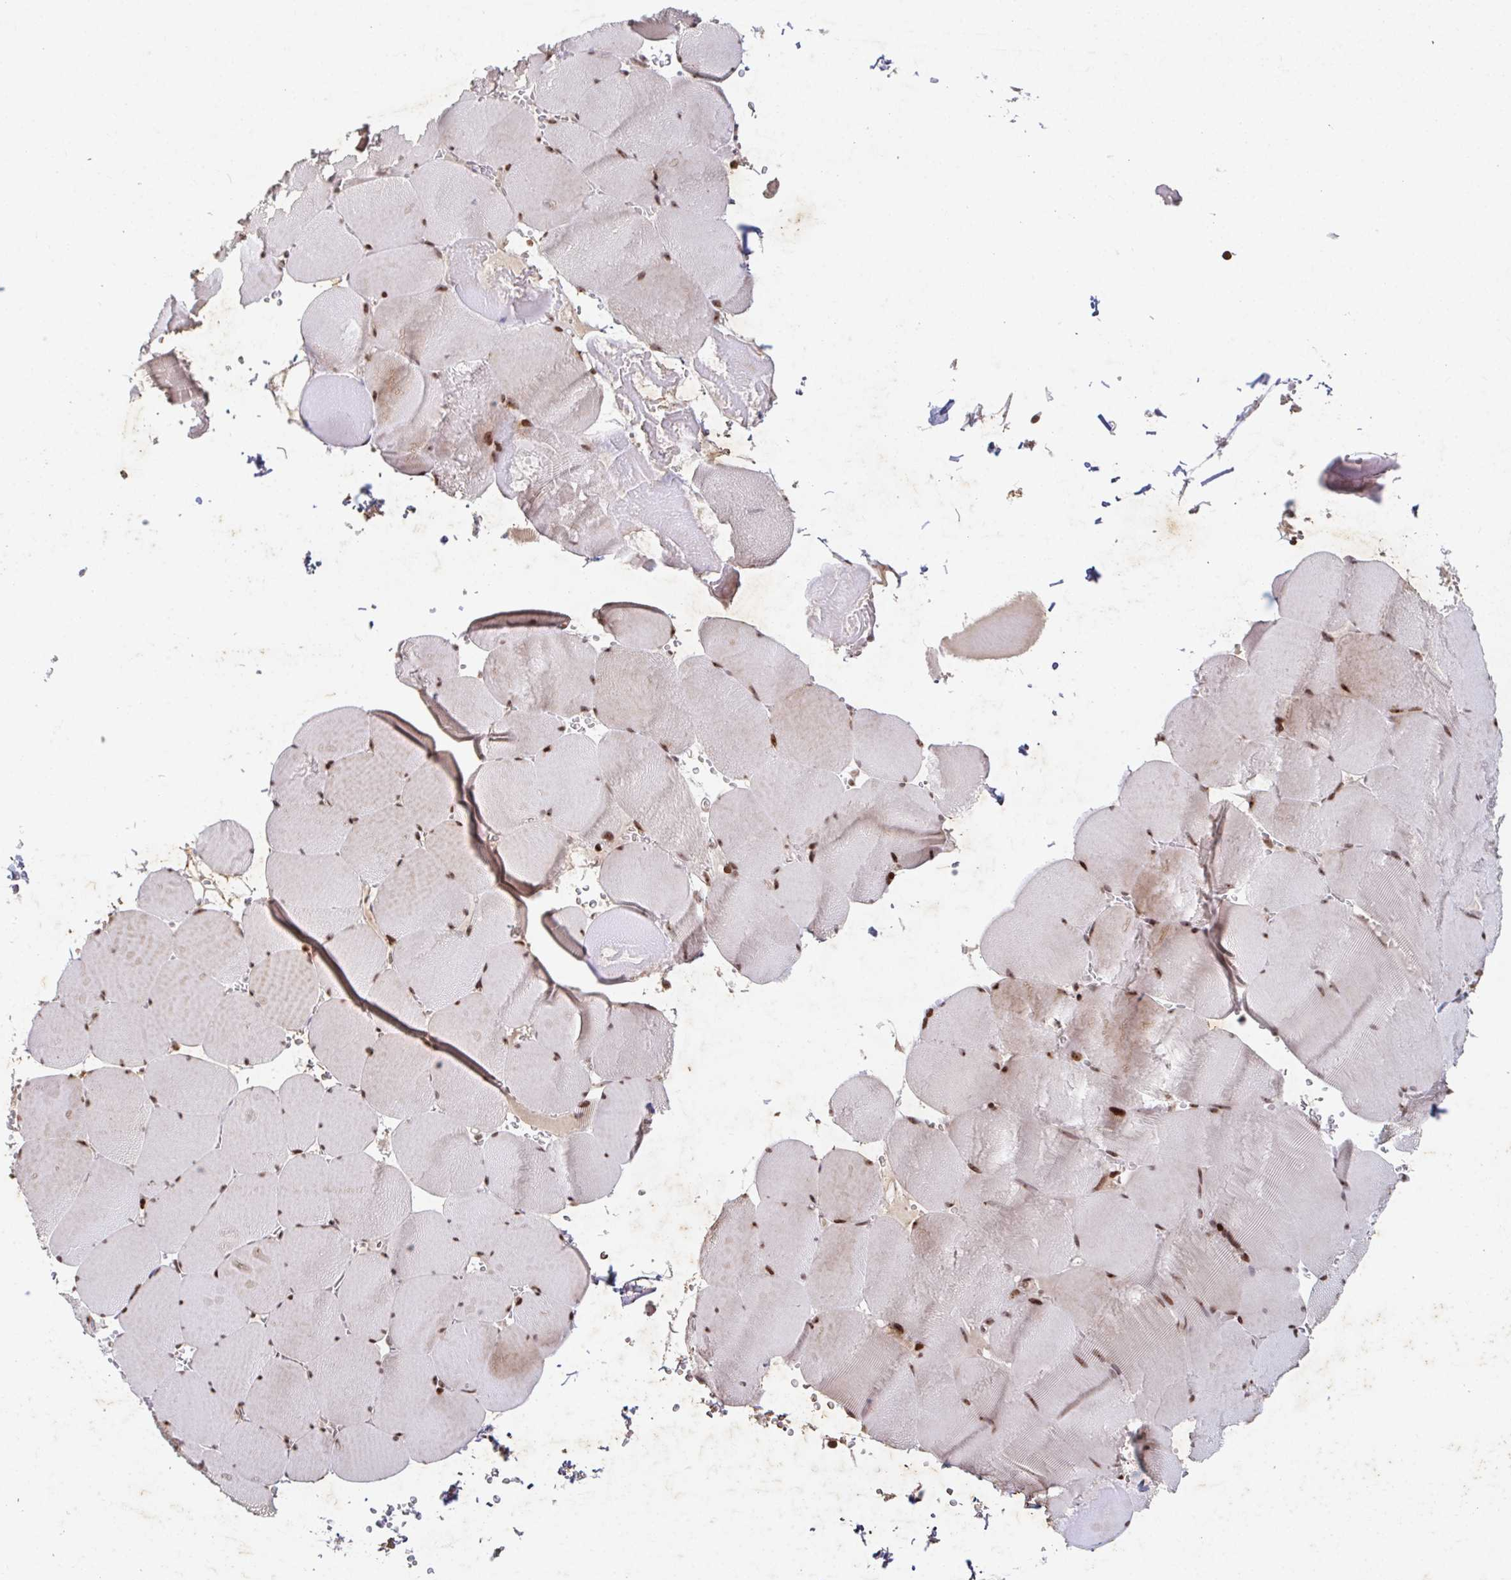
{"staining": {"intensity": "moderate", "quantity": "25%-75%", "location": "nuclear"}, "tissue": "skeletal muscle", "cell_type": "Myocytes", "image_type": "normal", "snomed": [{"axis": "morphology", "description": "Normal tissue, NOS"}, {"axis": "topography", "description": "Skeletal muscle"}, {"axis": "topography", "description": "Head-Neck"}], "caption": "High-power microscopy captured an immunohistochemistry micrograph of normal skeletal muscle, revealing moderate nuclear positivity in about 25%-75% of myocytes.", "gene": "C19orf53", "patient": {"sex": "male", "age": 66}}